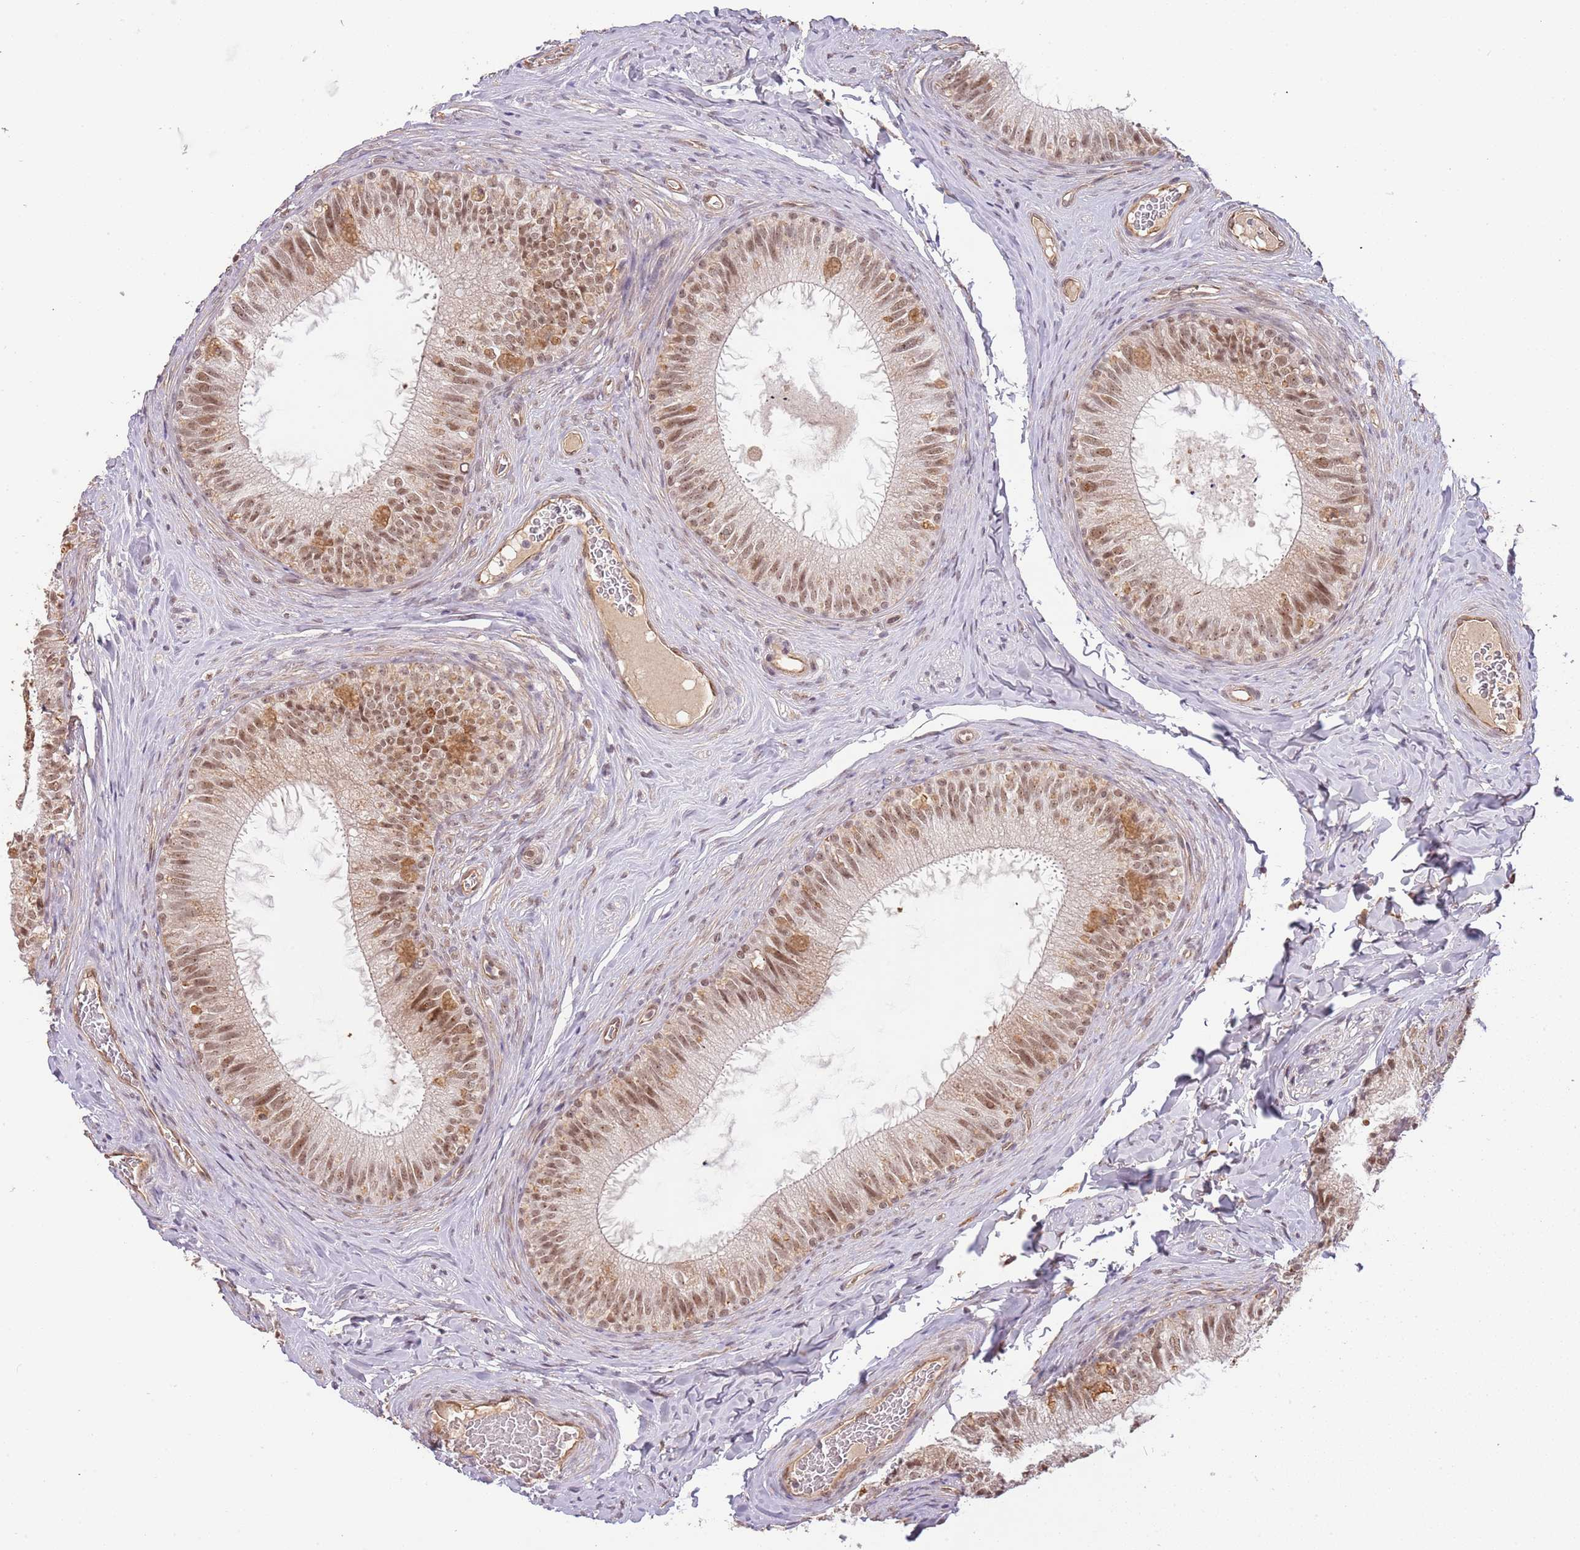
{"staining": {"intensity": "moderate", "quantity": ">75%", "location": "cytoplasmic/membranous,nuclear"}, "tissue": "epididymis", "cell_type": "Glandular cells", "image_type": "normal", "snomed": [{"axis": "morphology", "description": "Normal tissue, NOS"}, {"axis": "topography", "description": "Epididymis"}], "caption": "The histopathology image exhibits immunohistochemical staining of benign epididymis. There is moderate cytoplasmic/membranous,nuclear expression is seen in approximately >75% of glandular cells.", "gene": "SURF2", "patient": {"sex": "male", "age": 34}}